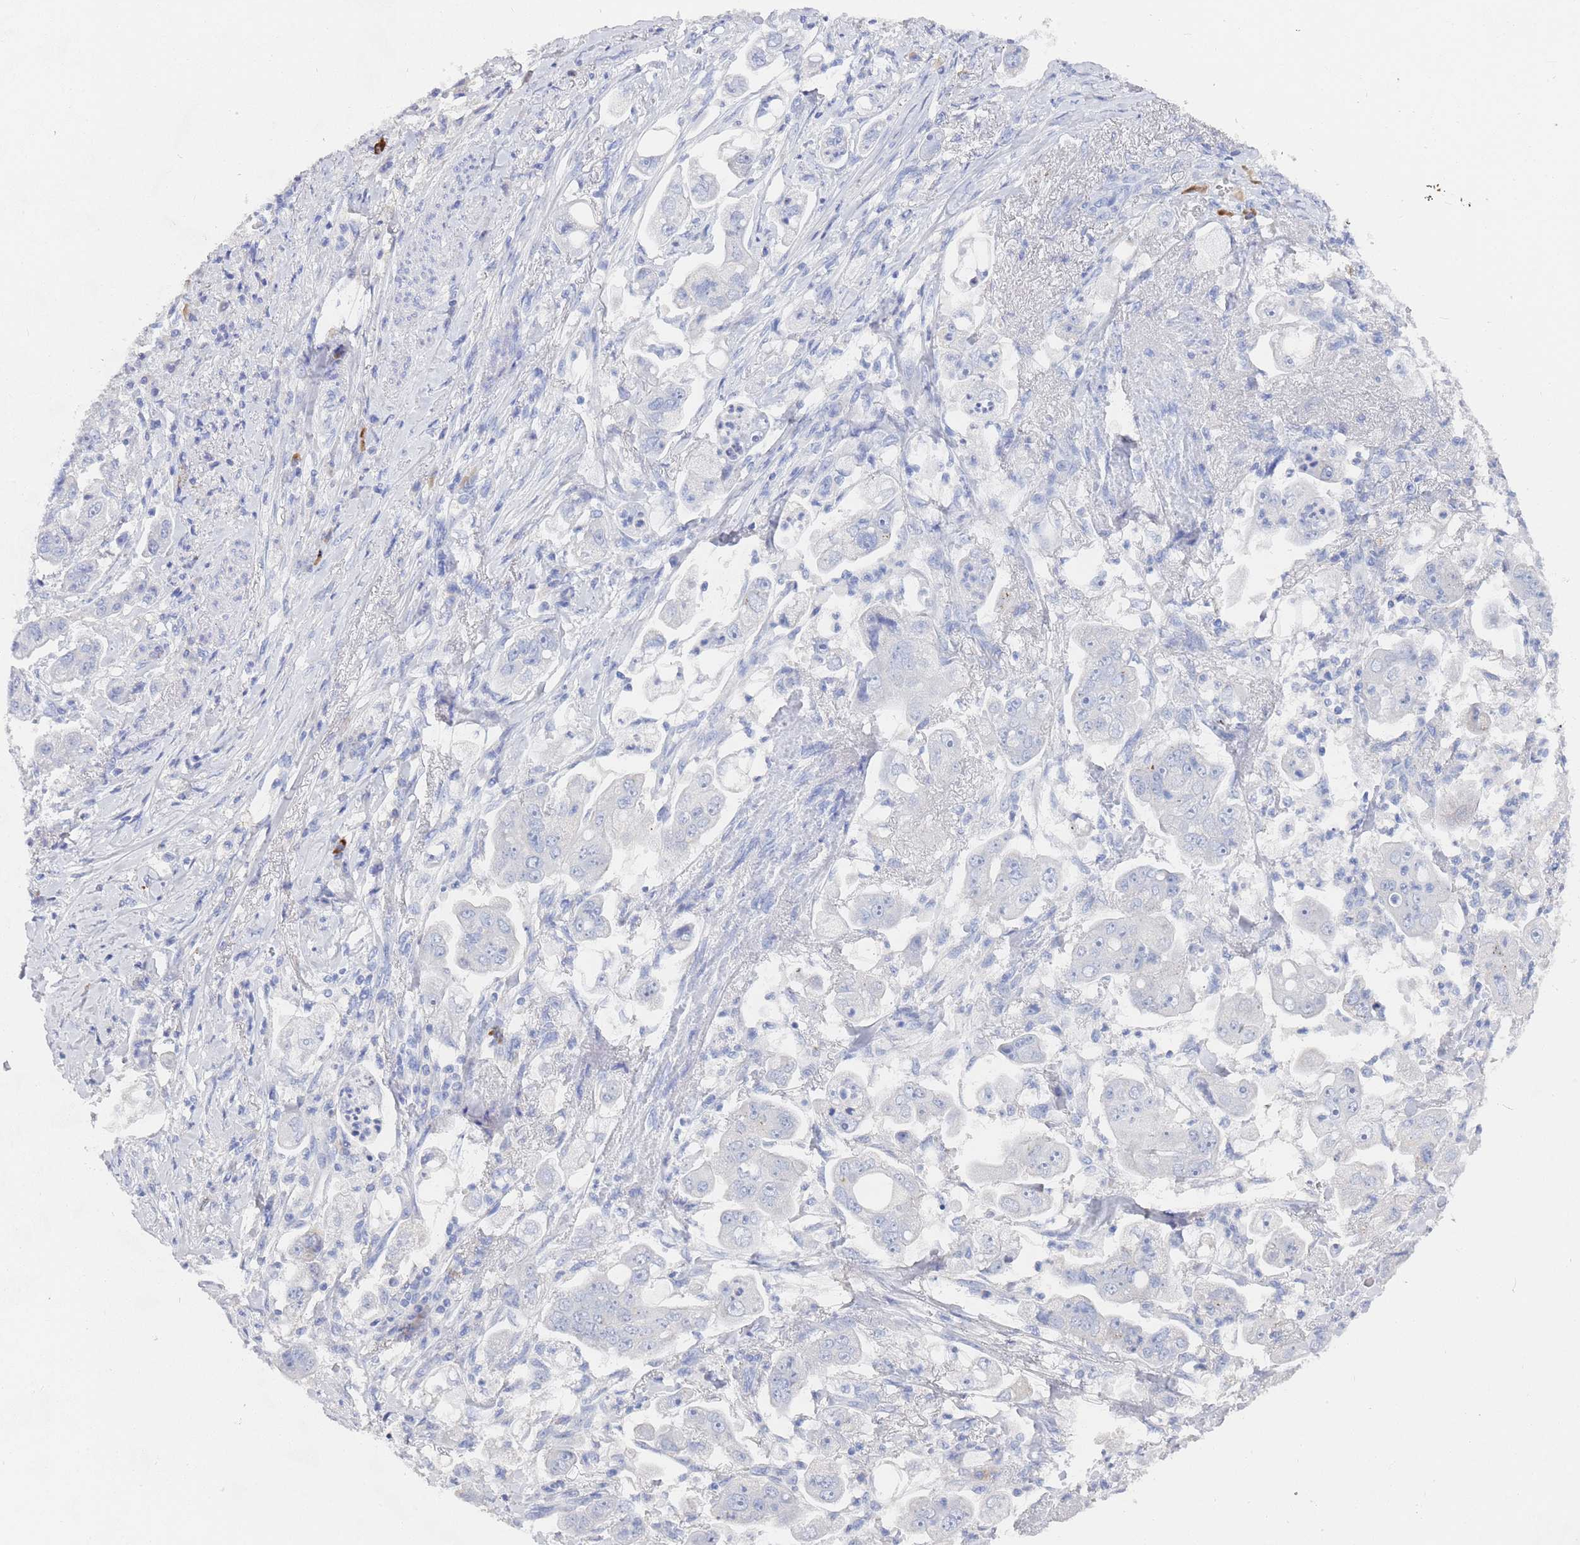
{"staining": {"intensity": "negative", "quantity": "none", "location": "none"}, "tissue": "stomach cancer", "cell_type": "Tumor cells", "image_type": "cancer", "snomed": [{"axis": "morphology", "description": "Adenocarcinoma, NOS"}, {"axis": "topography", "description": "Stomach"}], "caption": "Immunohistochemical staining of human stomach adenocarcinoma demonstrates no significant staining in tumor cells.", "gene": "SLC25A35", "patient": {"sex": "male", "age": 62}}